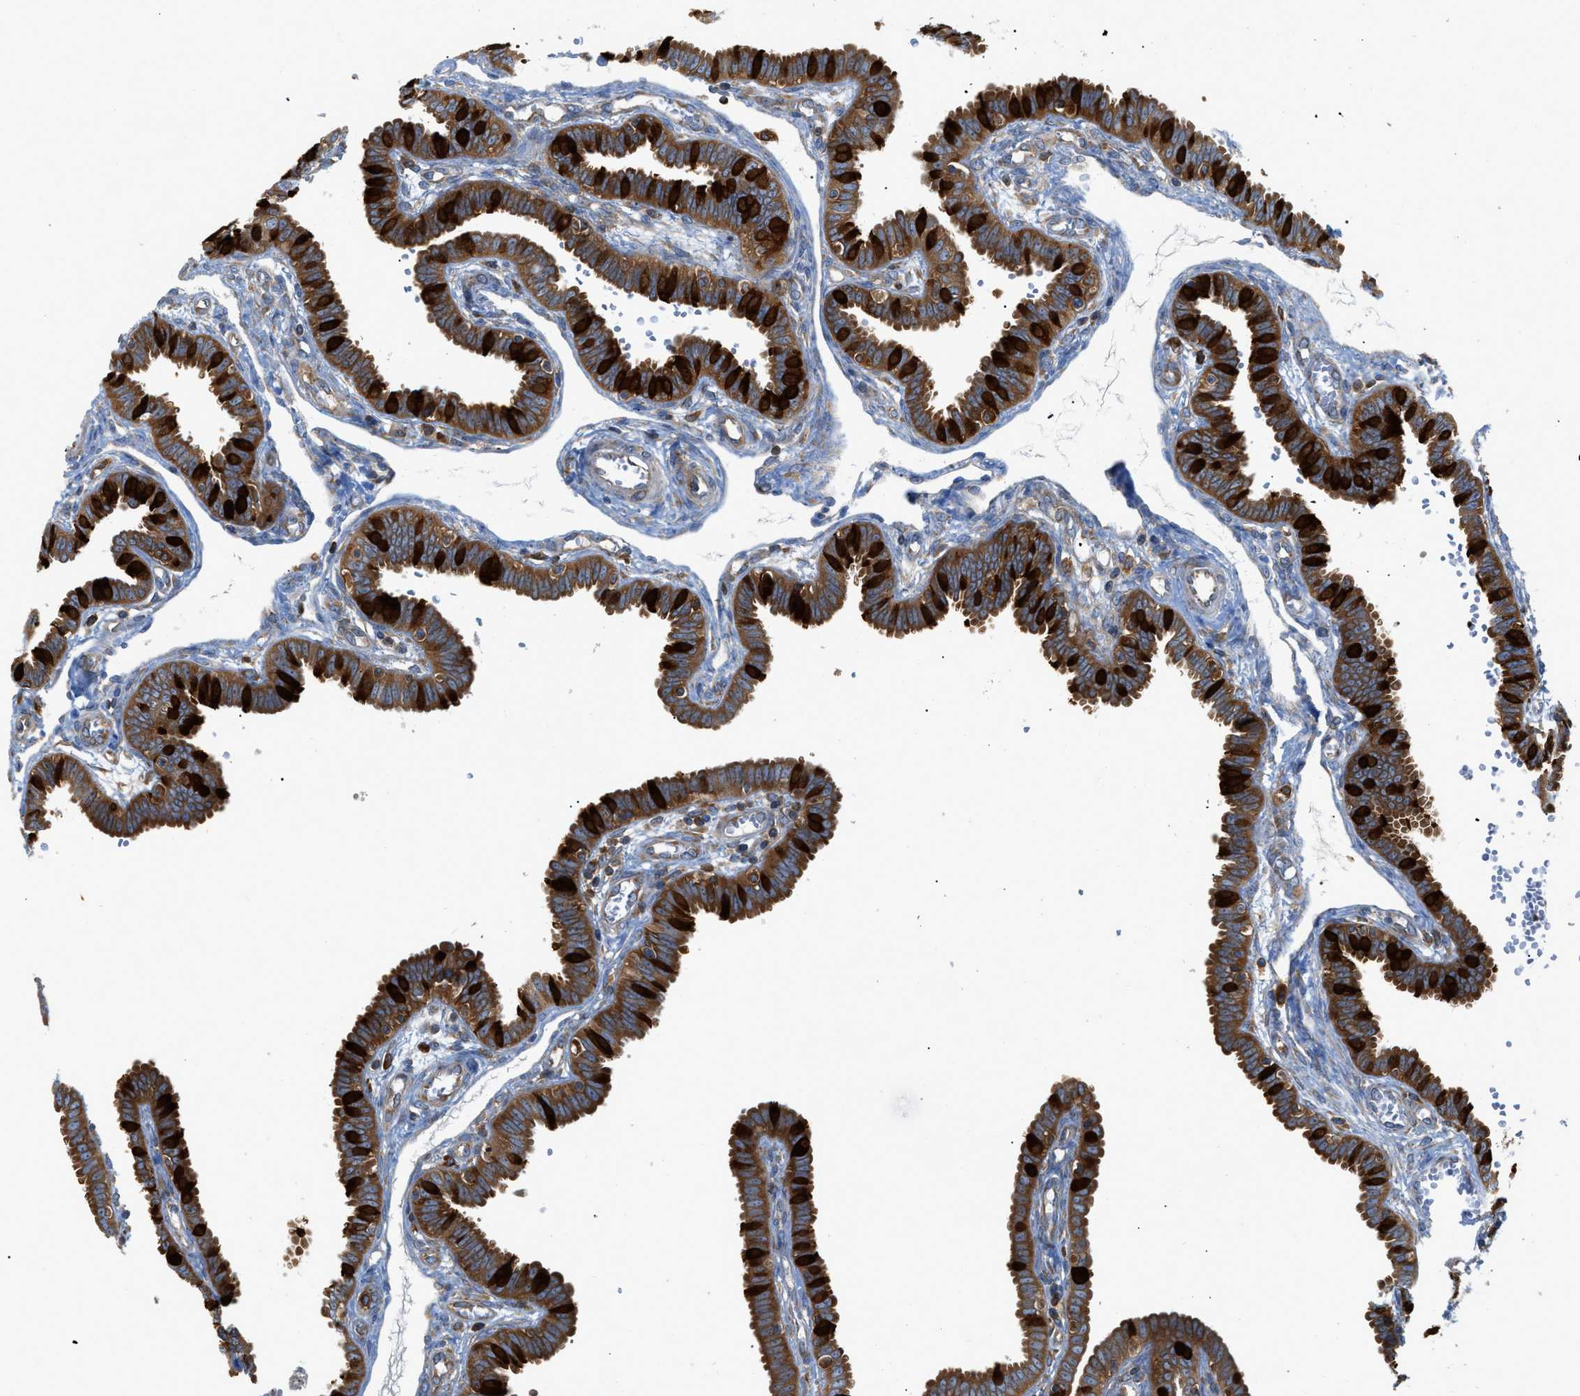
{"staining": {"intensity": "strong", "quantity": ">75%", "location": "cytoplasmic/membranous"}, "tissue": "fallopian tube", "cell_type": "Glandular cells", "image_type": "normal", "snomed": [{"axis": "morphology", "description": "Normal tissue, NOS"}, {"axis": "topography", "description": "Fallopian tube"}], "caption": "A brown stain labels strong cytoplasmic/membranous expression of a protein in glandular cells of benign human fallopian tube.", "gene": "GPAT4", "patient": {"sex": "female", "age": 32}}